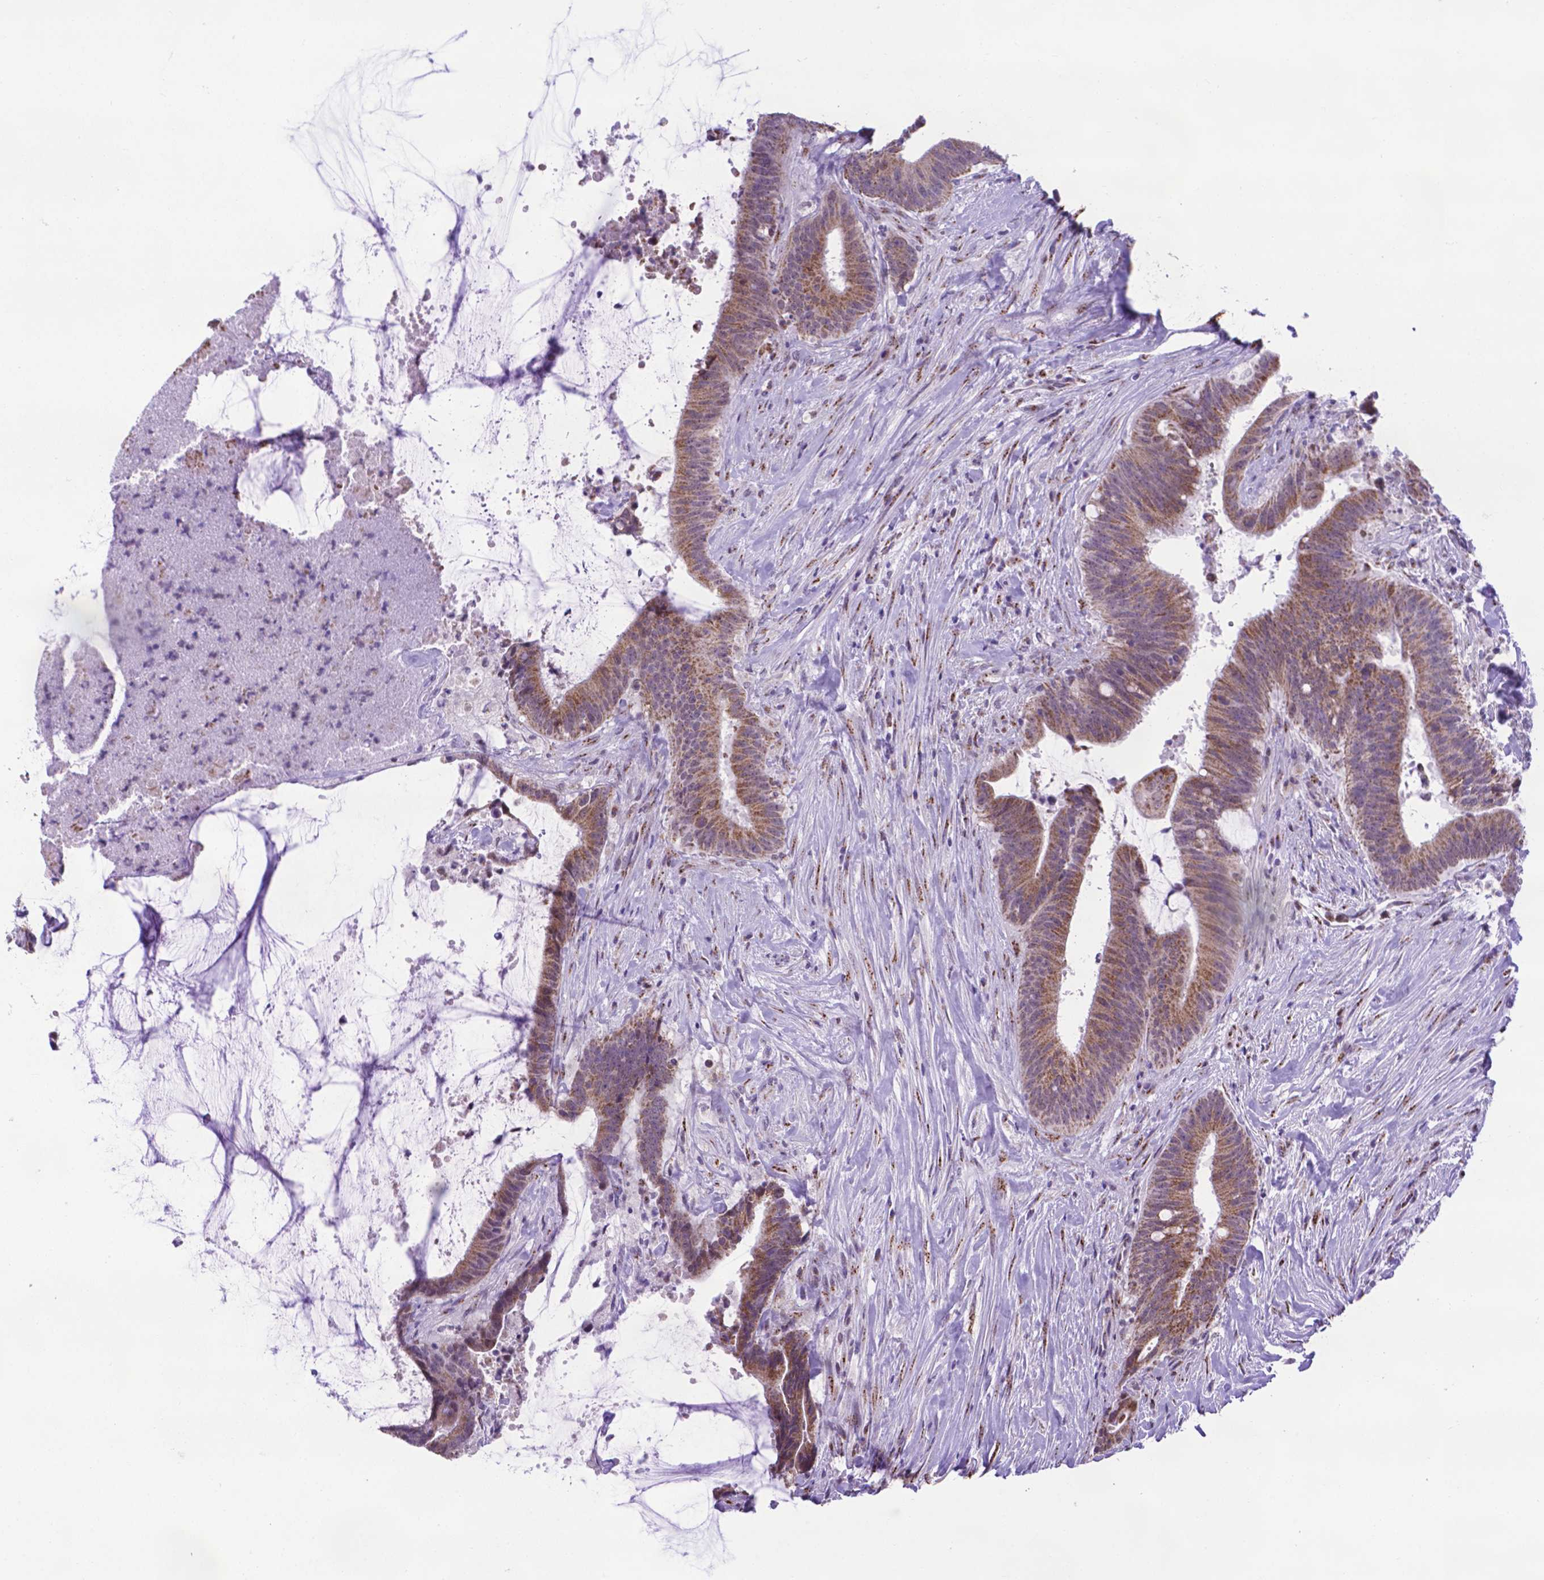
{"staining": {"intensity": "moderate", "quantity": ">75%", "location": "cytoplasmic/membranous"}, "tissue": "colorectal cancer", "cell_type": "Tumor cells", "image_type": "cancer", "snomed": [{"axis": "morphology", "description": "Adenocarcinoma, NOS"}, {"axis": "topography", "description": "Colon"}], "caption": "IHC micrograph of neoplastic tissue: colorectal cancer stained using IHC shows medium levels of moderate protein expression localized specifically in the cytoplasmic/membranous of tumor cells, appearing as a cytoplasmic/membranous brown color.", "gene": "MRPL10", "patient": {"sex": "female", "age": 43}}